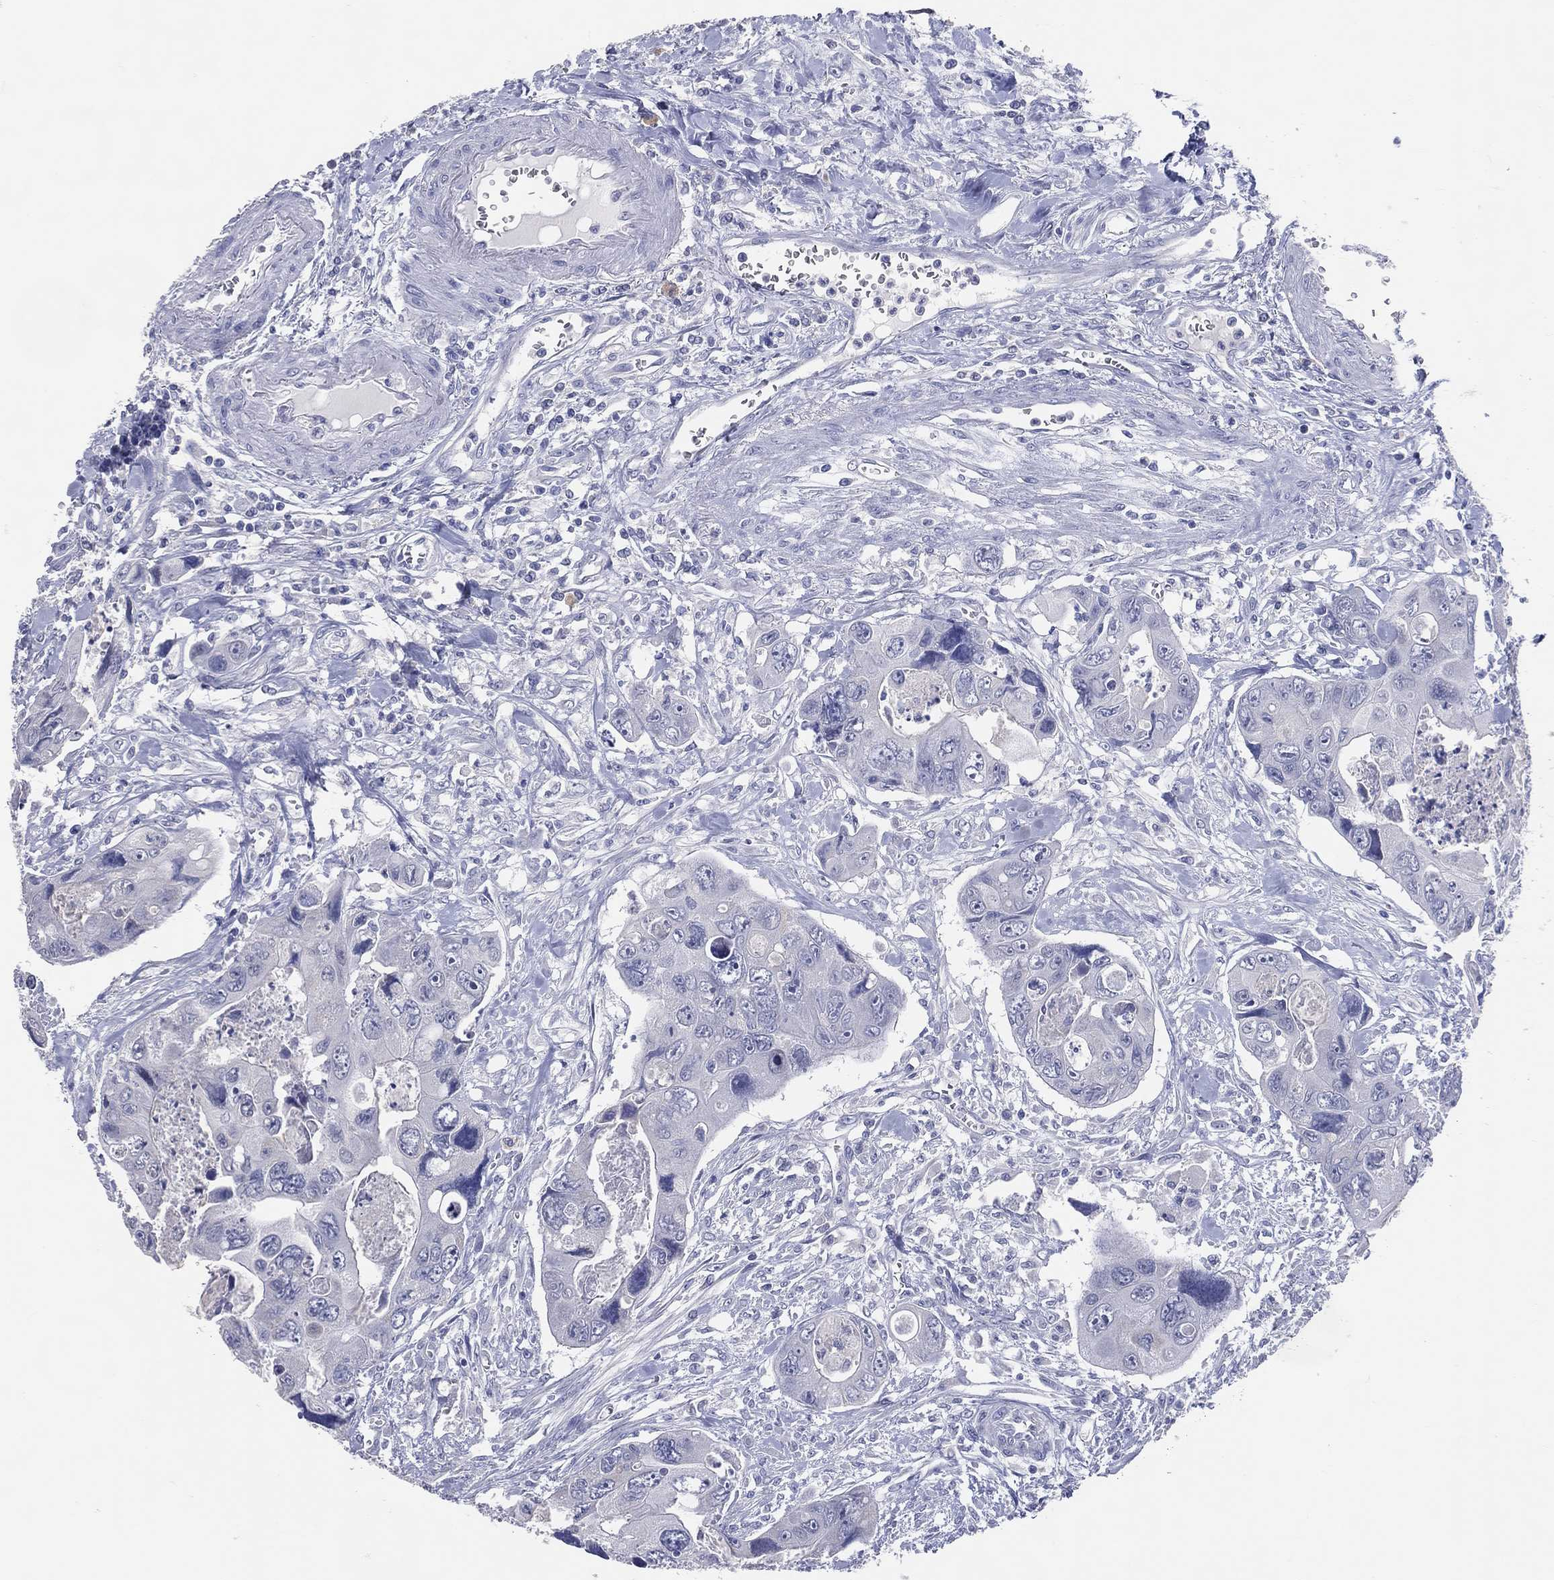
{"staining": {"intensity": "negative", "quantity": "none", "location": "none"}, "tissue": "colorectal cancer", "cell_type": "Tumor cells", "image_type": "cancer", "snomed": [{"axis": "morphology", "description": "Adenocarcinoma, NOS"}, {"axis": "topography", "description": "Rectum"}], "caption": "Tumor cells are negative for brown protein staining in adenocarcinoma (colorectal). The staining is performed using DAB (3,3'-diaminobenzidine) brown chromogen with nuclei counter-stained in using hematoxylin.", "gene": "DNAH6", "patient": {"sex": "male", "age": 62}}